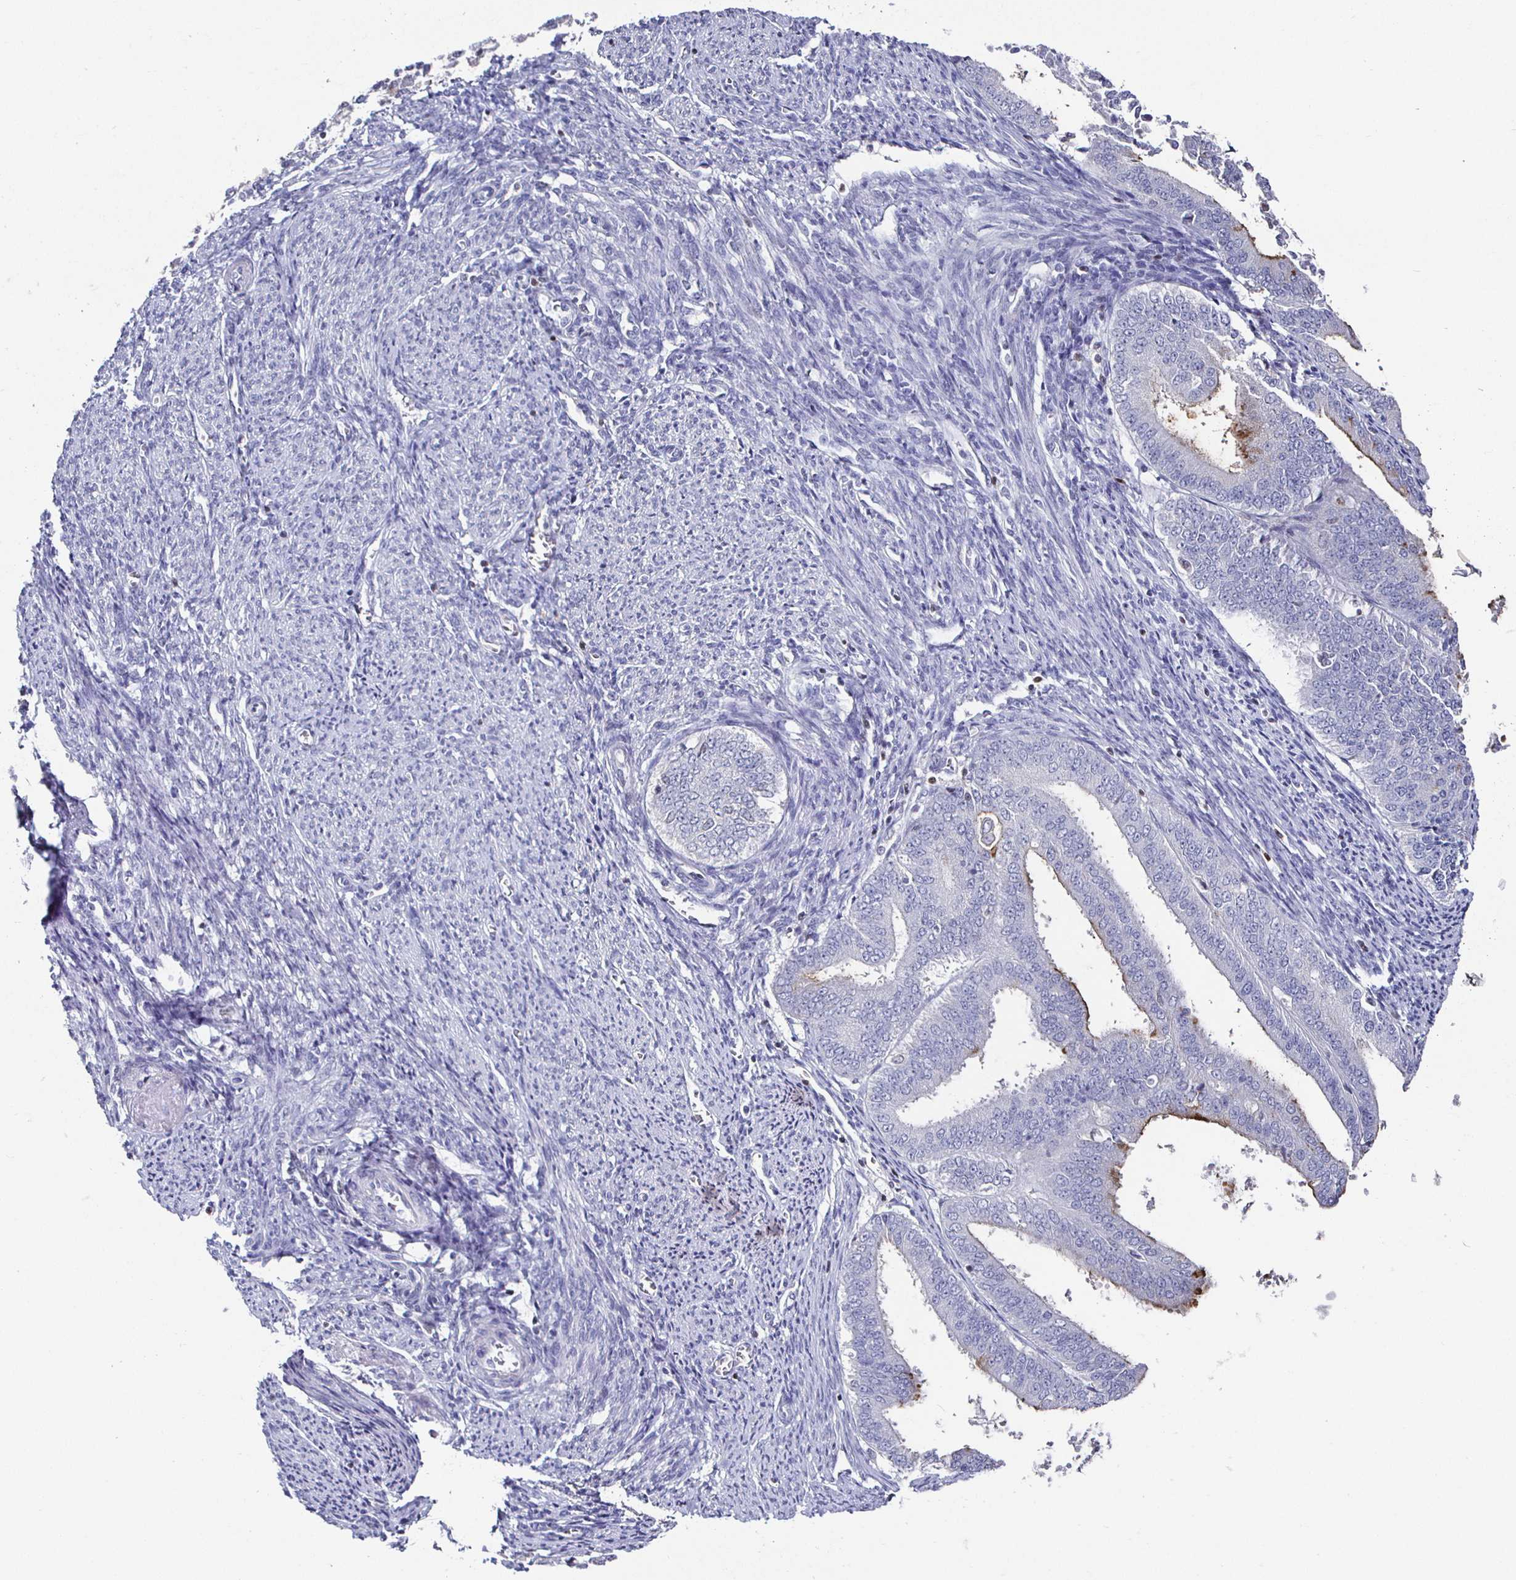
{"staining": {"intensity": "strong", "quantity": "<25%", "location": "cytoplasmic/membranous"}, "tissue": "endometrial cancer", "cell_type": "Tumor cells", "image_type": "cancer", "snomed": [{"axis": "morphology", "description": "Adenocarcinoma, NOS"}, {"axis": "topography", "description": "Endometrium"}], "caption": "IHC photomicrograph of neoplastic tissue: human endometrial cancer (adenocarcinoma) stained using immunohistochemistry (IHC) shows medium levels of strong protein expression localized specifically in the cytoplasmic/membranous of tumor cells, appearing as a cytoplasmic/membranous brown color.", "gene": "RUNX2", "patient": {"sex": "female", "age": 63}}